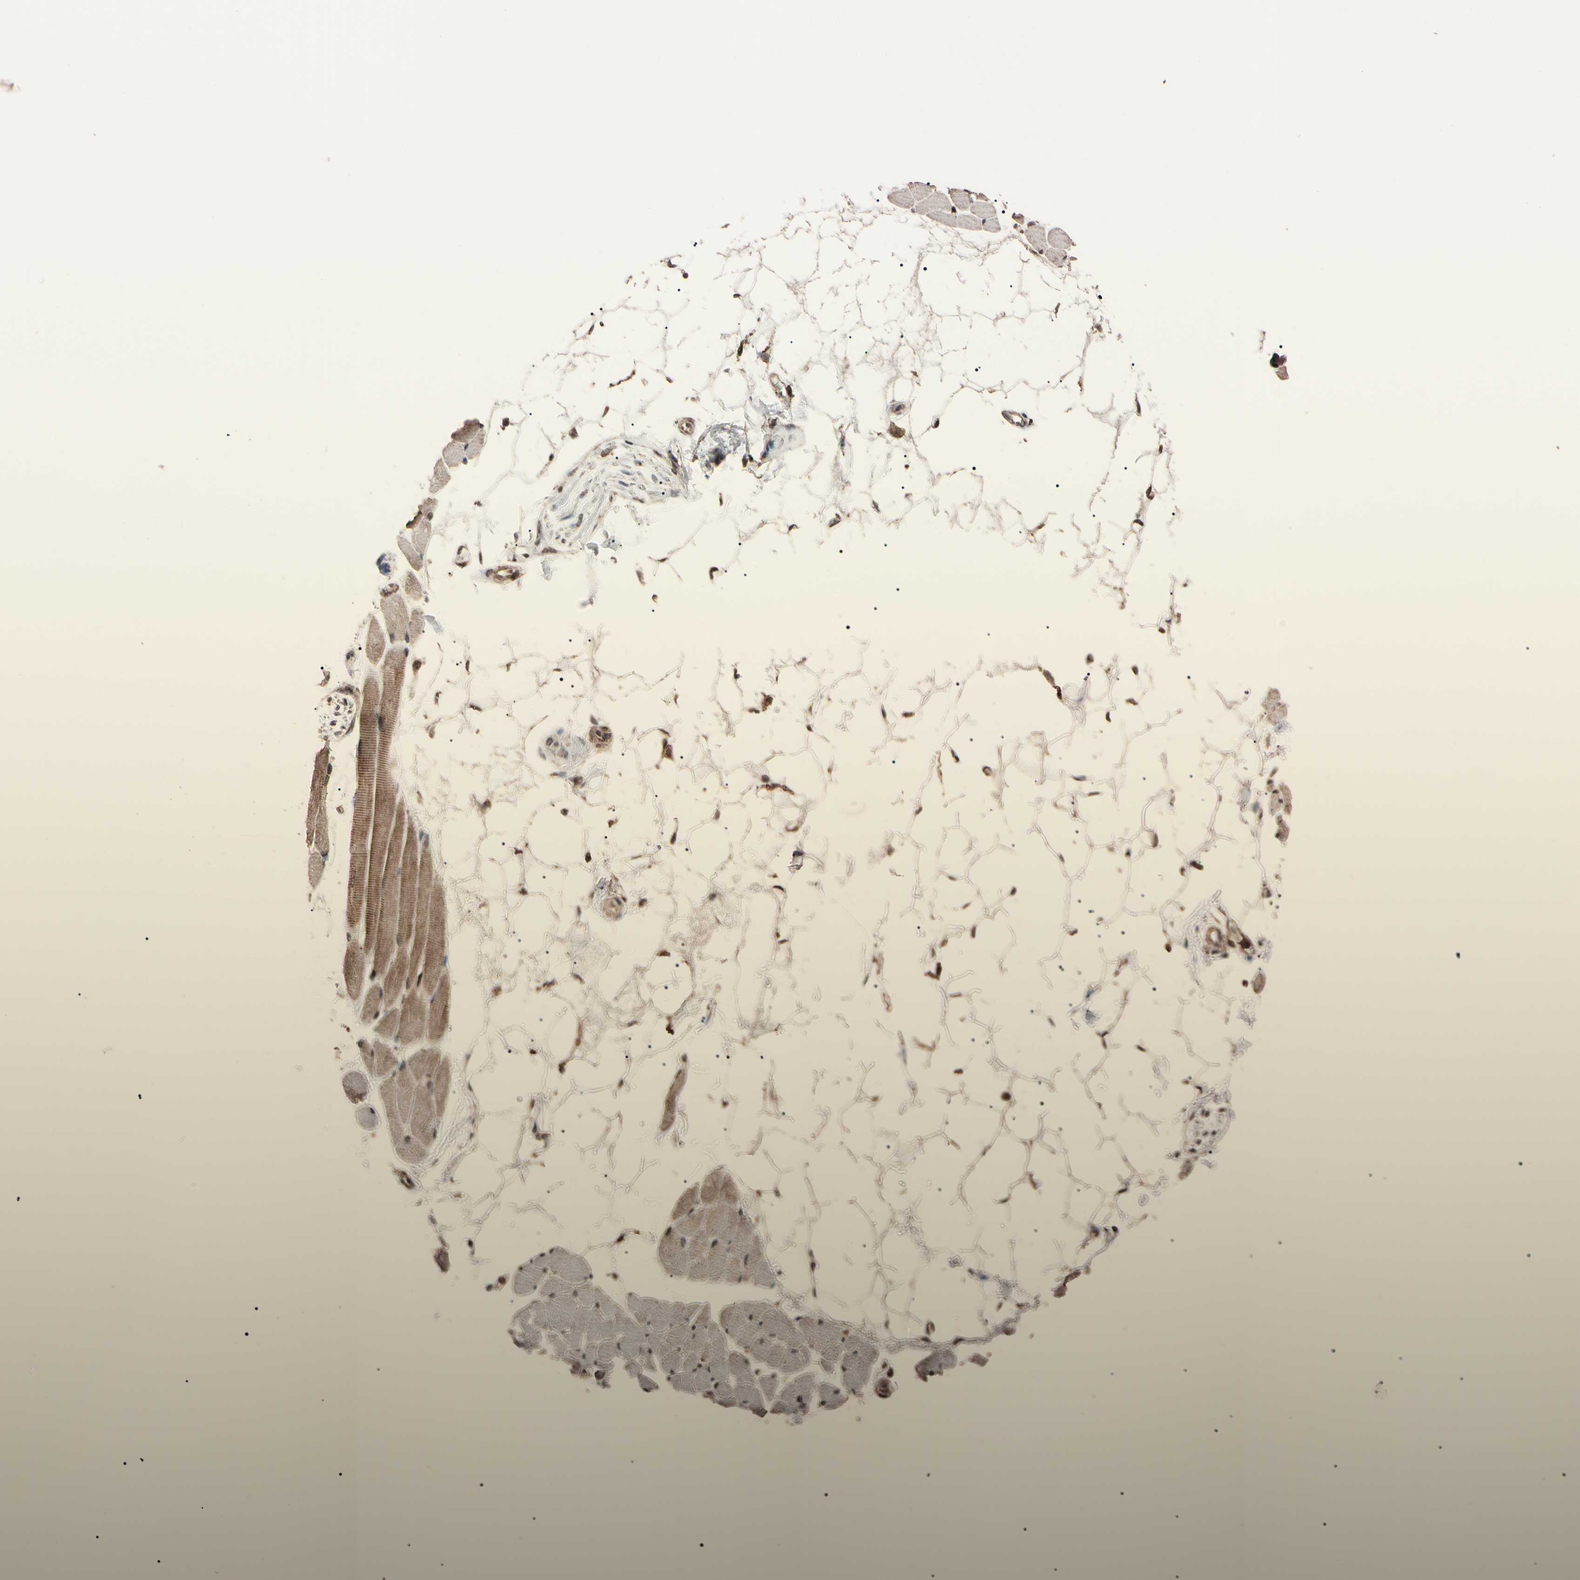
{"staining": {"intensity": "moderate", "quantity": "25%-75%", "location": "cytoplasmic/membranous"}, "tissue": "skeletal muscle", "cell_type": "Myocytes", "image_type": "normal", "snomed": [{"axis": "morphology", "description": "Normal tissue, NOS"}, {"axis": "topography", "description": "Skeletal muscle"}, {"axis": "topography", "description": "Oral tissue"}, {"axis": "topography", "description": "Peripheral nerve tissue"}], "caption": "Immunohistochemistry (IHC) image of unremarkable skeletal muscle stained for a protein (brown), which exhibits medium levels of moderate cytoplasmic/membranous expression in about 25%-75% of myocytes.", "gene": "TNFRSF1A", "patient": {"sex": "female", "age": 84}}